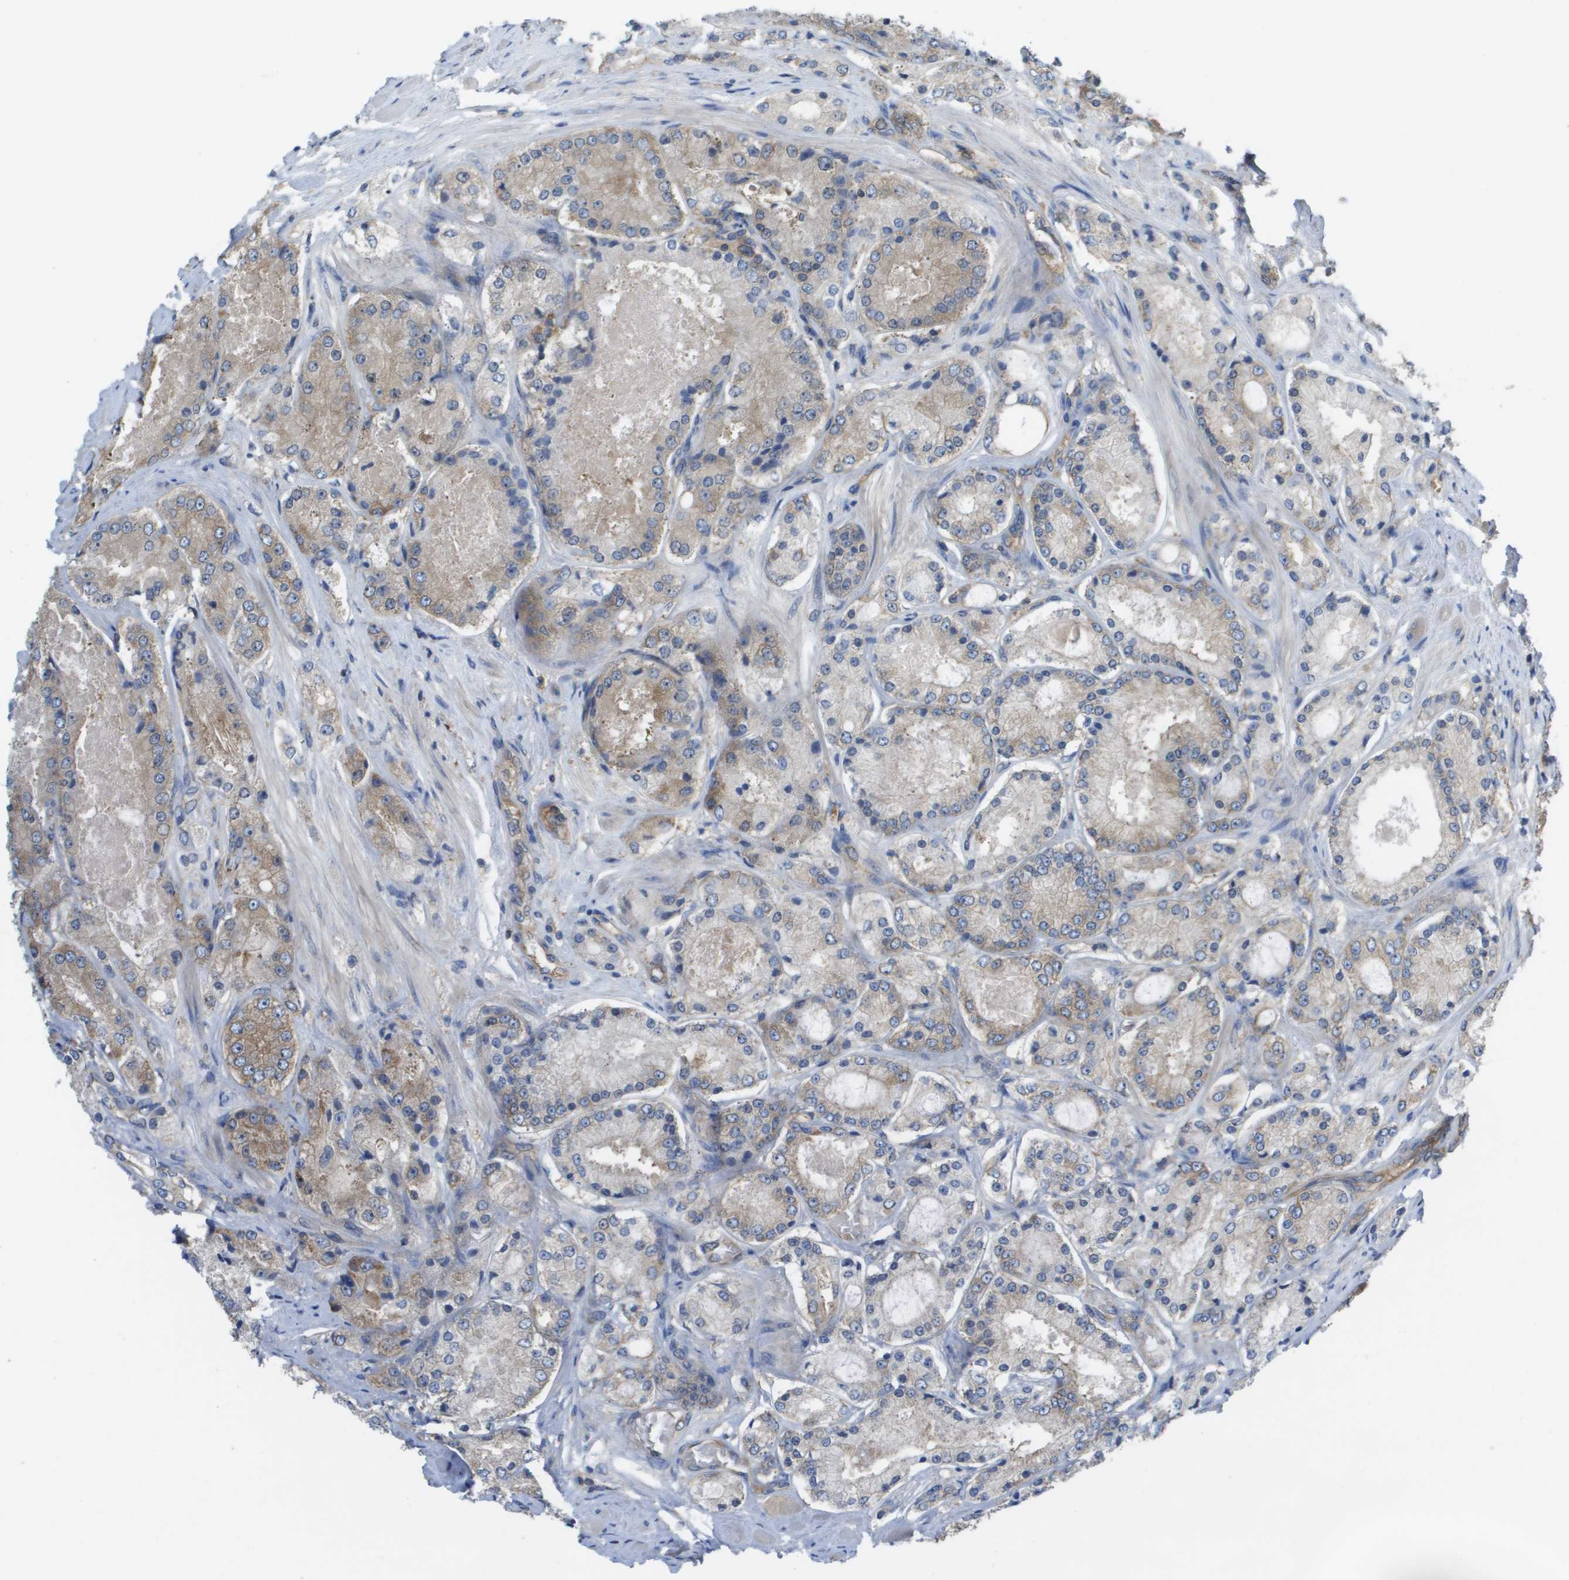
{"staining": {"intensity": "moderate", "quantity": "<25%", "location": "cytoplasmic/membranous"}, "tissue": "prostate cancer", "cell_type": "Tumor cells", "image_type": "cancer", "snomed": [{"axis": "morphology", "description": "Adenocarcinoma, High grade"}, {"axis": "topography", "description": "Prostate"}], "caption": "Immunohistochemistry (IHC) of human prostate cancer (high-grade adenocarcinoma) shows low levels of moderate cytoplasmic/membranous positivity in about <25% of tumor cells.", "gene": "EIF4G2", "patient": {"sex": "male", "age": 65}}